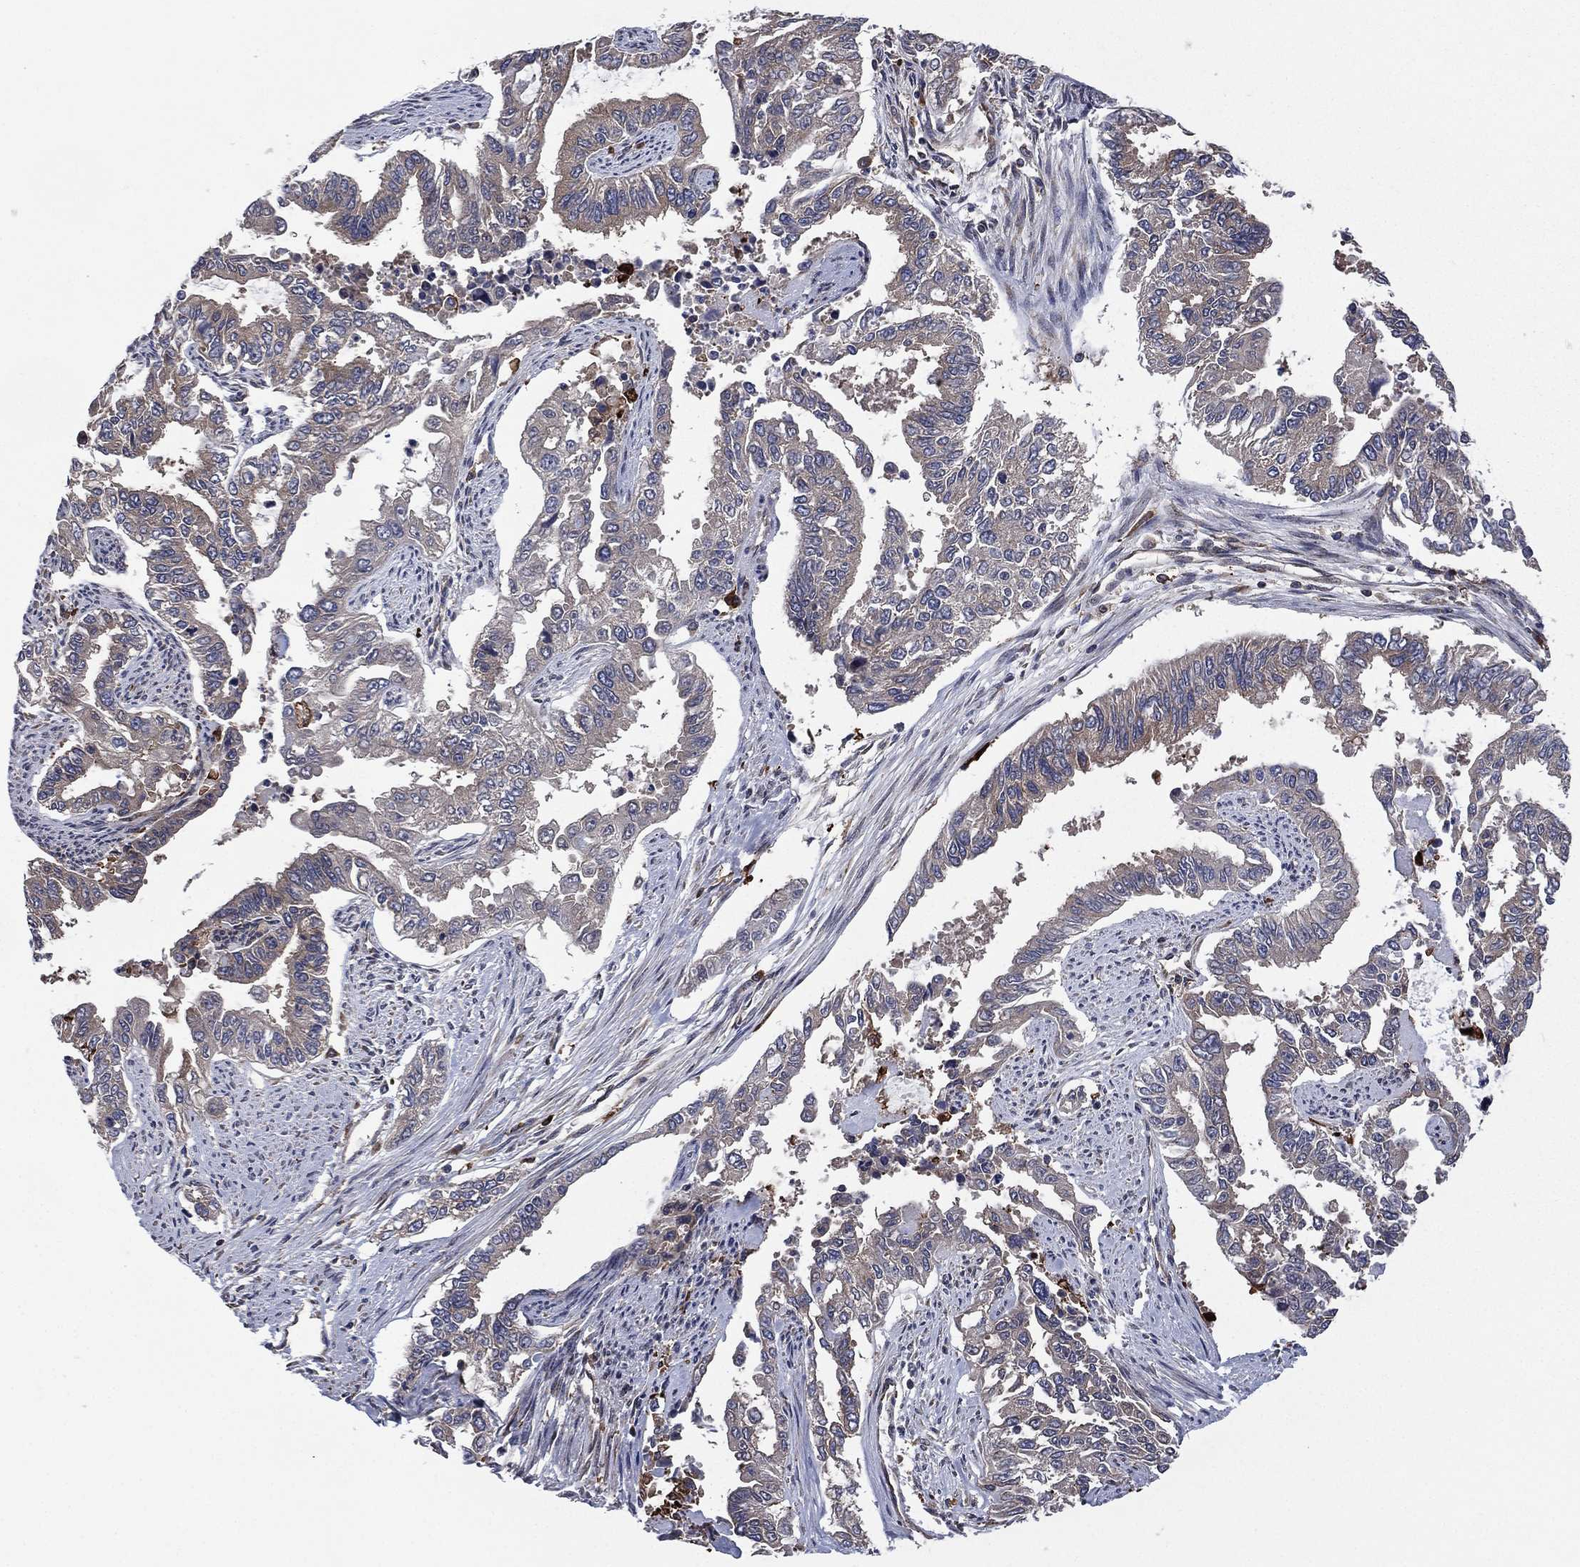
{"staining": {"intensity": "weak", "quantity": "25%-75%", "location": "cytoplasmic/membranous"}, "tissue": "endometrial cancer", "cell_type": "Tumor cells", "image_type": "cancer", "snomed": [{"axis": "morphology", "description": "Adenocarcinoma, NOS"}, {"axis": "topography", "description": "Uterus"}], "caption": "High-power microscopy captured an IHC photomicrograph of endometrial cancer, revealing weak cytoplasmic/membranous positivity in about 25%-75% of tumor cells.", "gene": "C2orf76", "patient": {"sex": "female", "age": 59}}